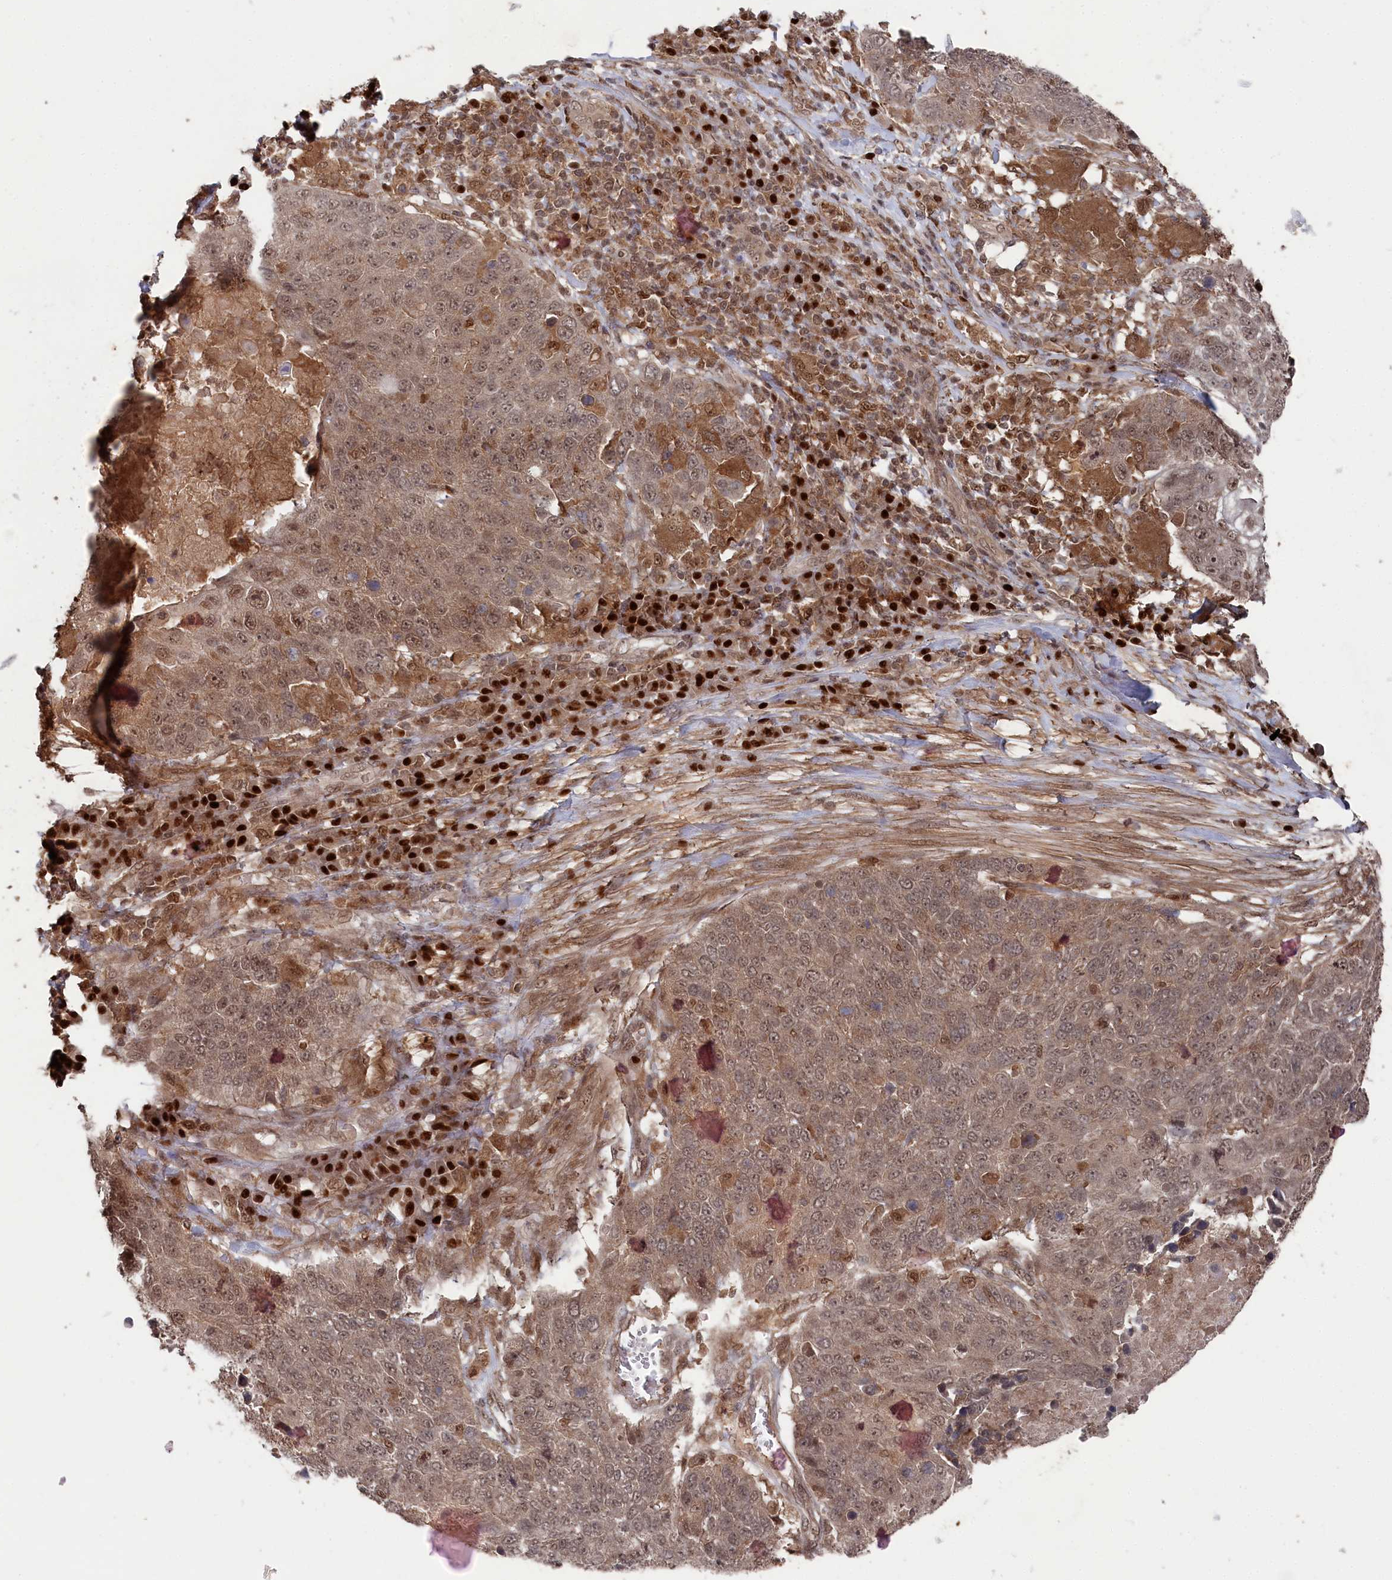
{"staining": {"intensity": "moderate", "quantity": ">75%", "location": "cytoplasmic/membranous,nuclear"}, "tissue": "lung cancer", "cell_type": "Tumor cells", "image_type": "cancer", "snomed": [{"axis": "morphology", "description": "Normal tissue, NOS"}, {"axis": "morphology", "description": "Squamous cell carcinoma, NOS"}, {"axis": "topography", "description": "Lymph node"}, {"axis": "topography", "description": "Lung"}], "caption": "Protein expression analysis of human lung squamous cell carcinoma reveals moderate cytoplasmic/membranous and nuclear expression in about >75% of tumor cells.", "gene": "BORCS7", "patient": {"sex": "male", "age": 66}}